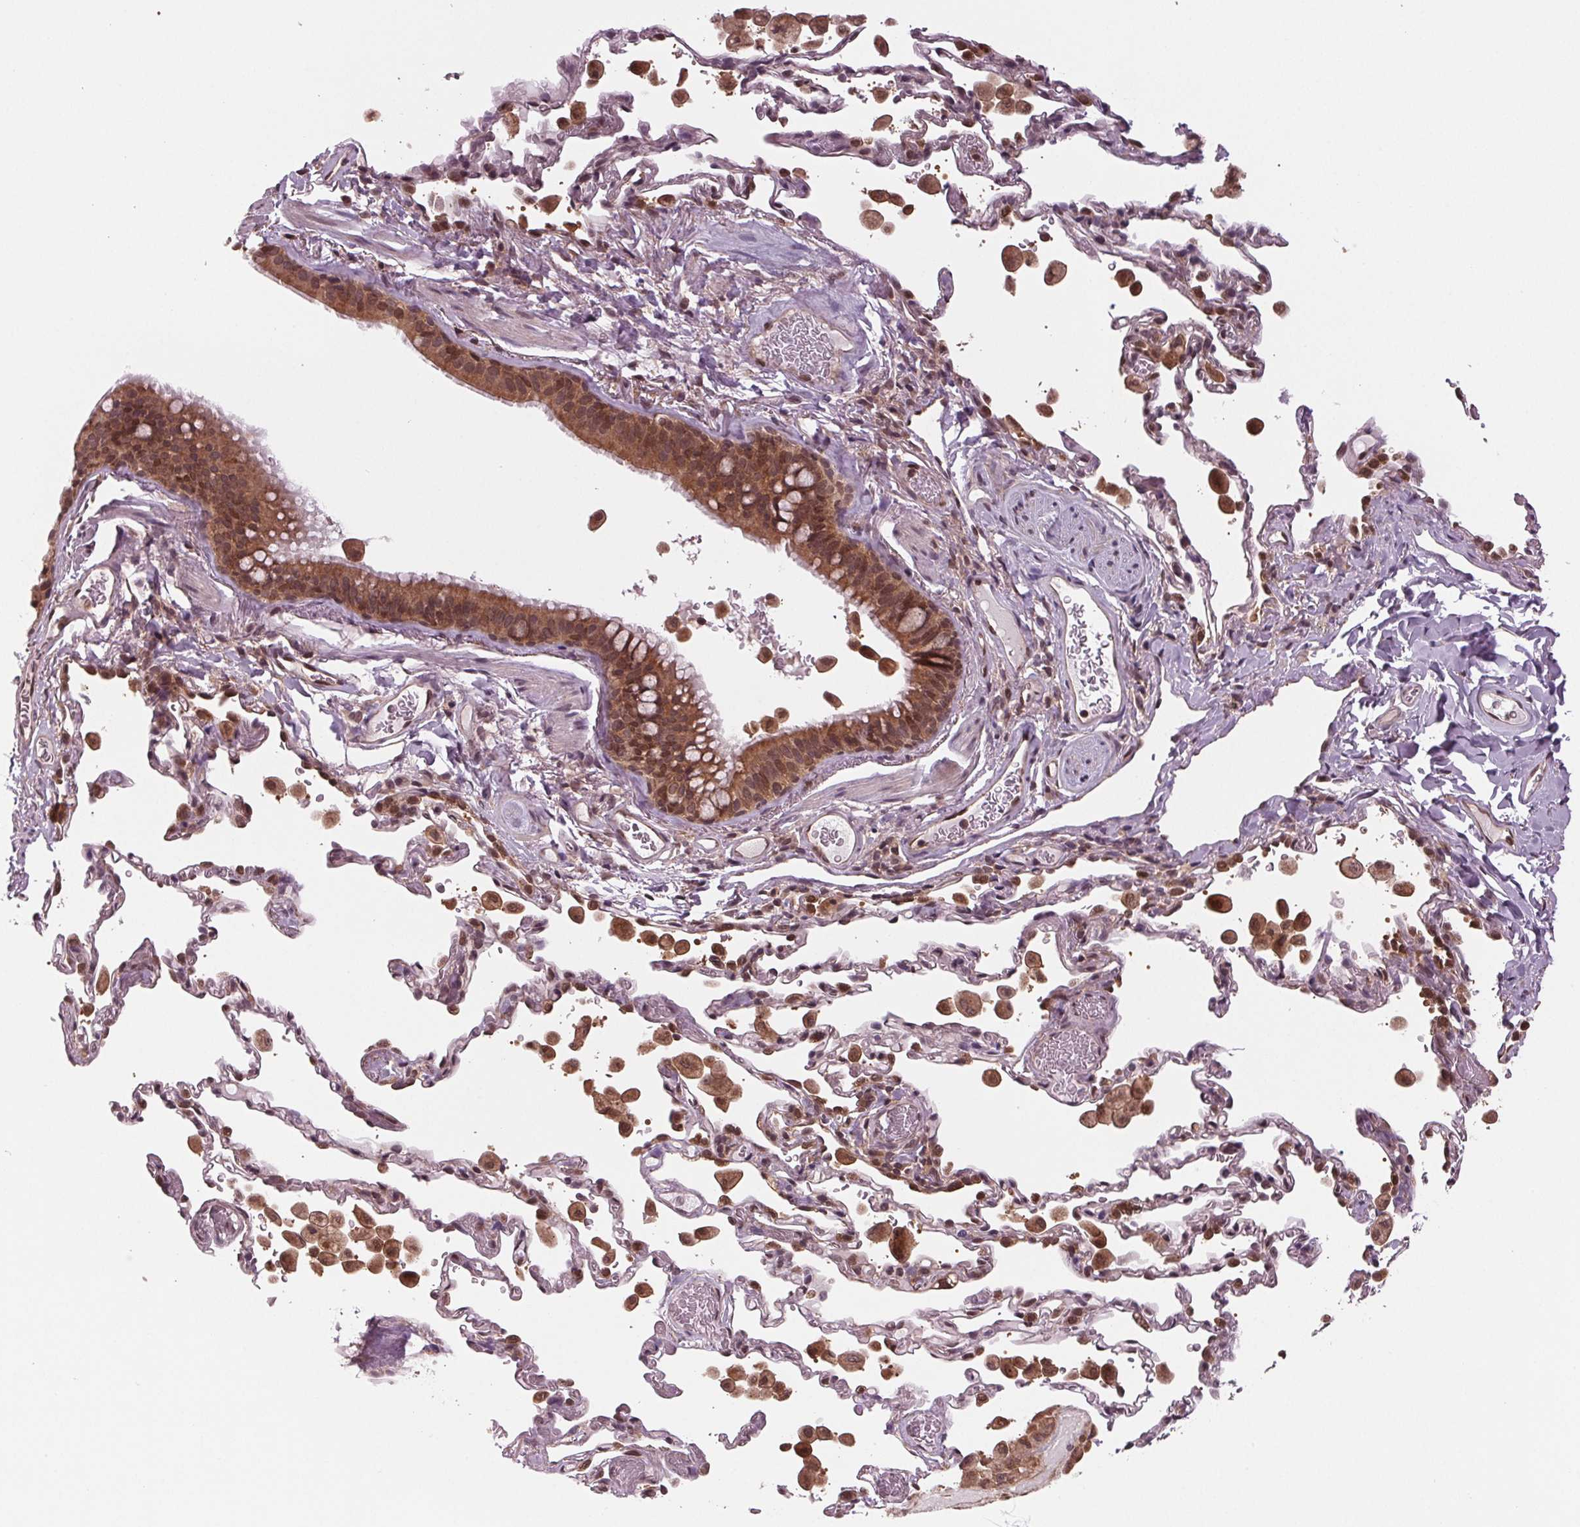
{"staining": {"intensity": "moderate", "quantity": ">75%", "location": "cytoplasmic/membranous"}, "tissue": "bronchus", "cell_type": "Respiratory epithelial cells", "image_type": "normal", "snomed": [{"axis": "morphology", "description": "Normal tissue, NOS"}, {"axis": "topography", "description": "Bronchus"}, {"axis": "topography", "description": "Lung"}], "caption": "Immunohistochemical staining of unremarkable human bronchus reveals medium levels of moderate cytoplasmic/membranous positivity in approximately >75% of respiratory epithelial cells.", "gene": "STAT3", "patient": {"sex": "male", "age": 54}}